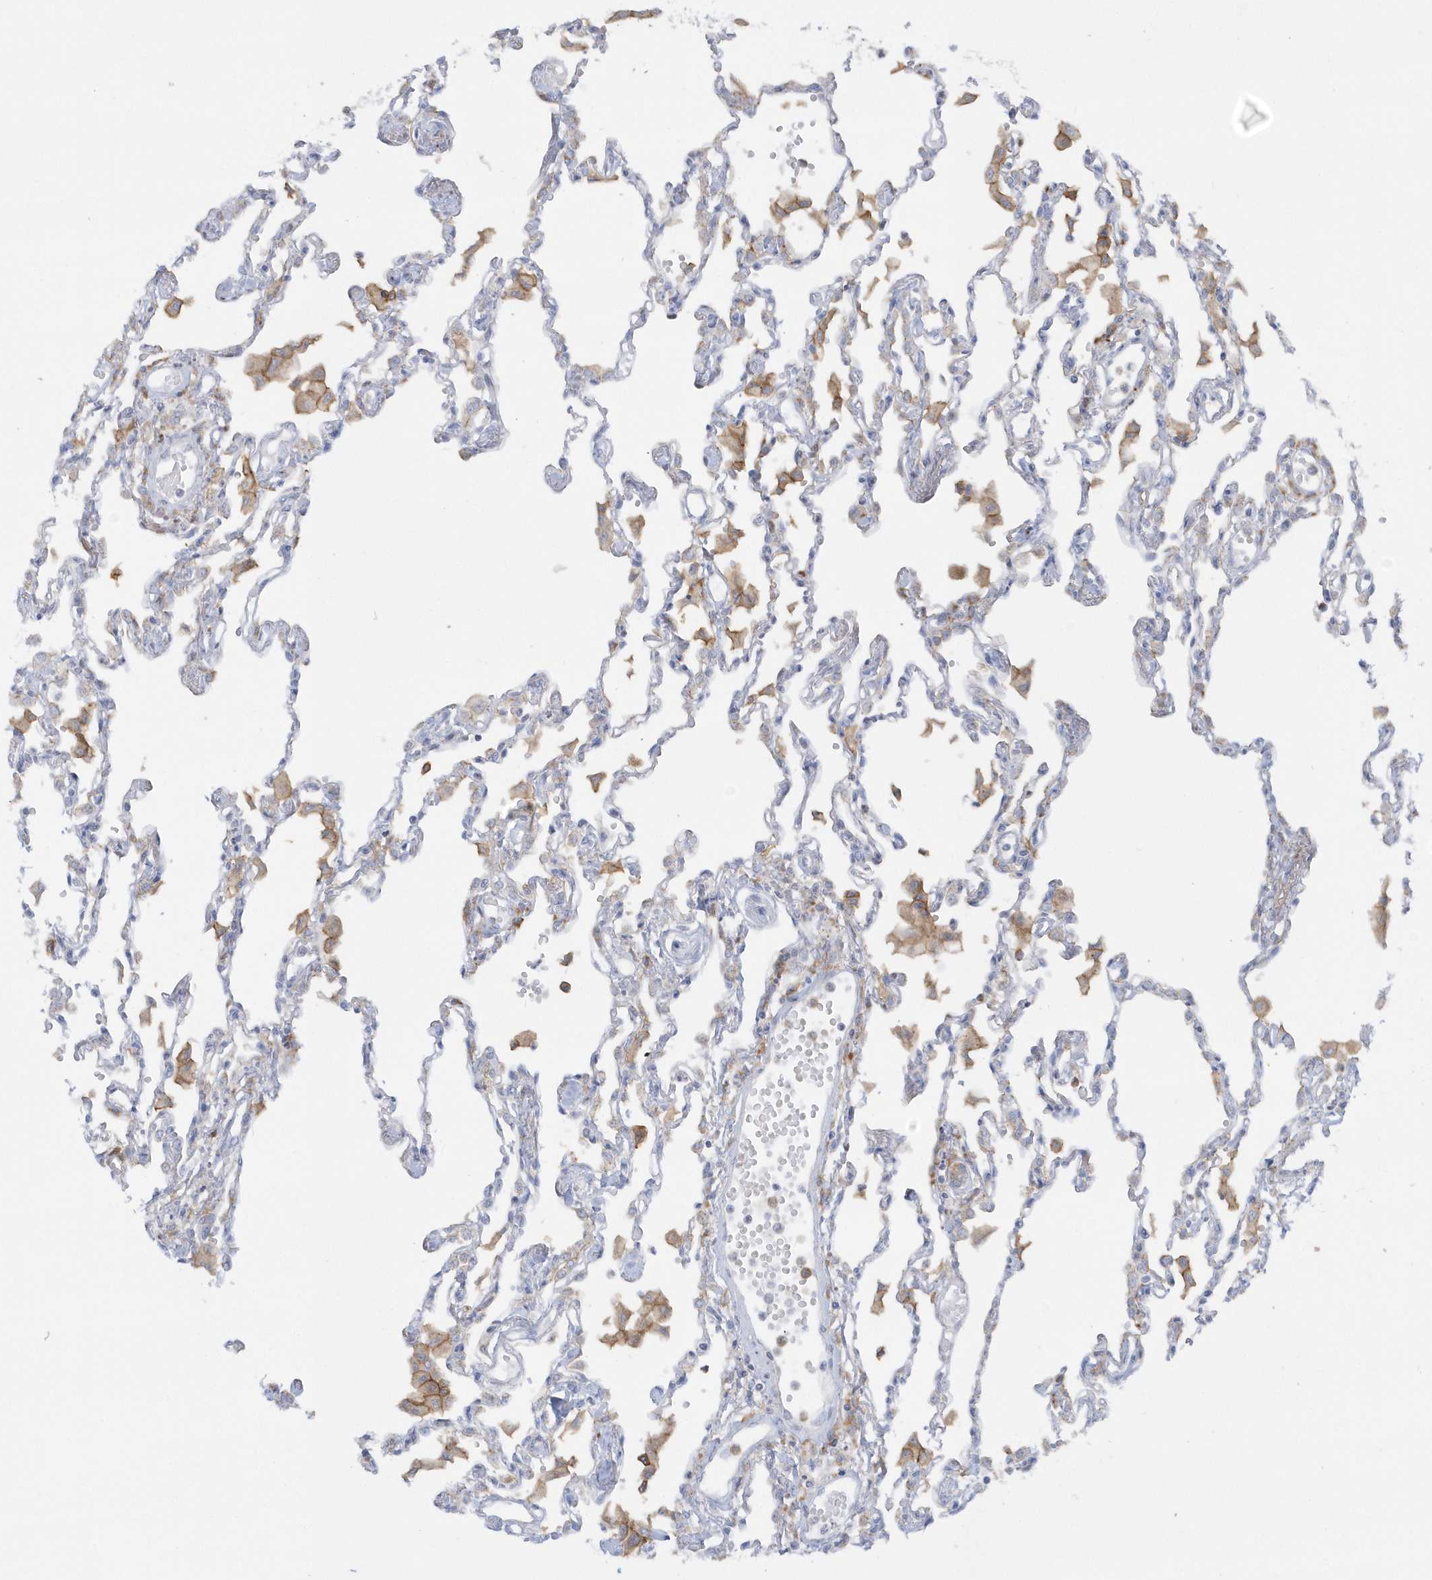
{"staining": {"intensity": "negative", "quantity": "none", "location": "none"}, "tissue": "lung", "cell_type": "Alveolar cells", "image_type": "normal", "snomed": [{"axis": "morphology", "description": "Normal tissue, NOS"}, {"axis": "topography", "description": "Bronchus"}, {"axis": "topography", "description": "Lung"}], "caption": "DAB (3,3'-diaminobenzidine) immunohistochemical staining of benign lung reveals no significant expression in alveolar cells.", "gene": "DNAJC18", "patient": {"sex": "female", "age": 49}}